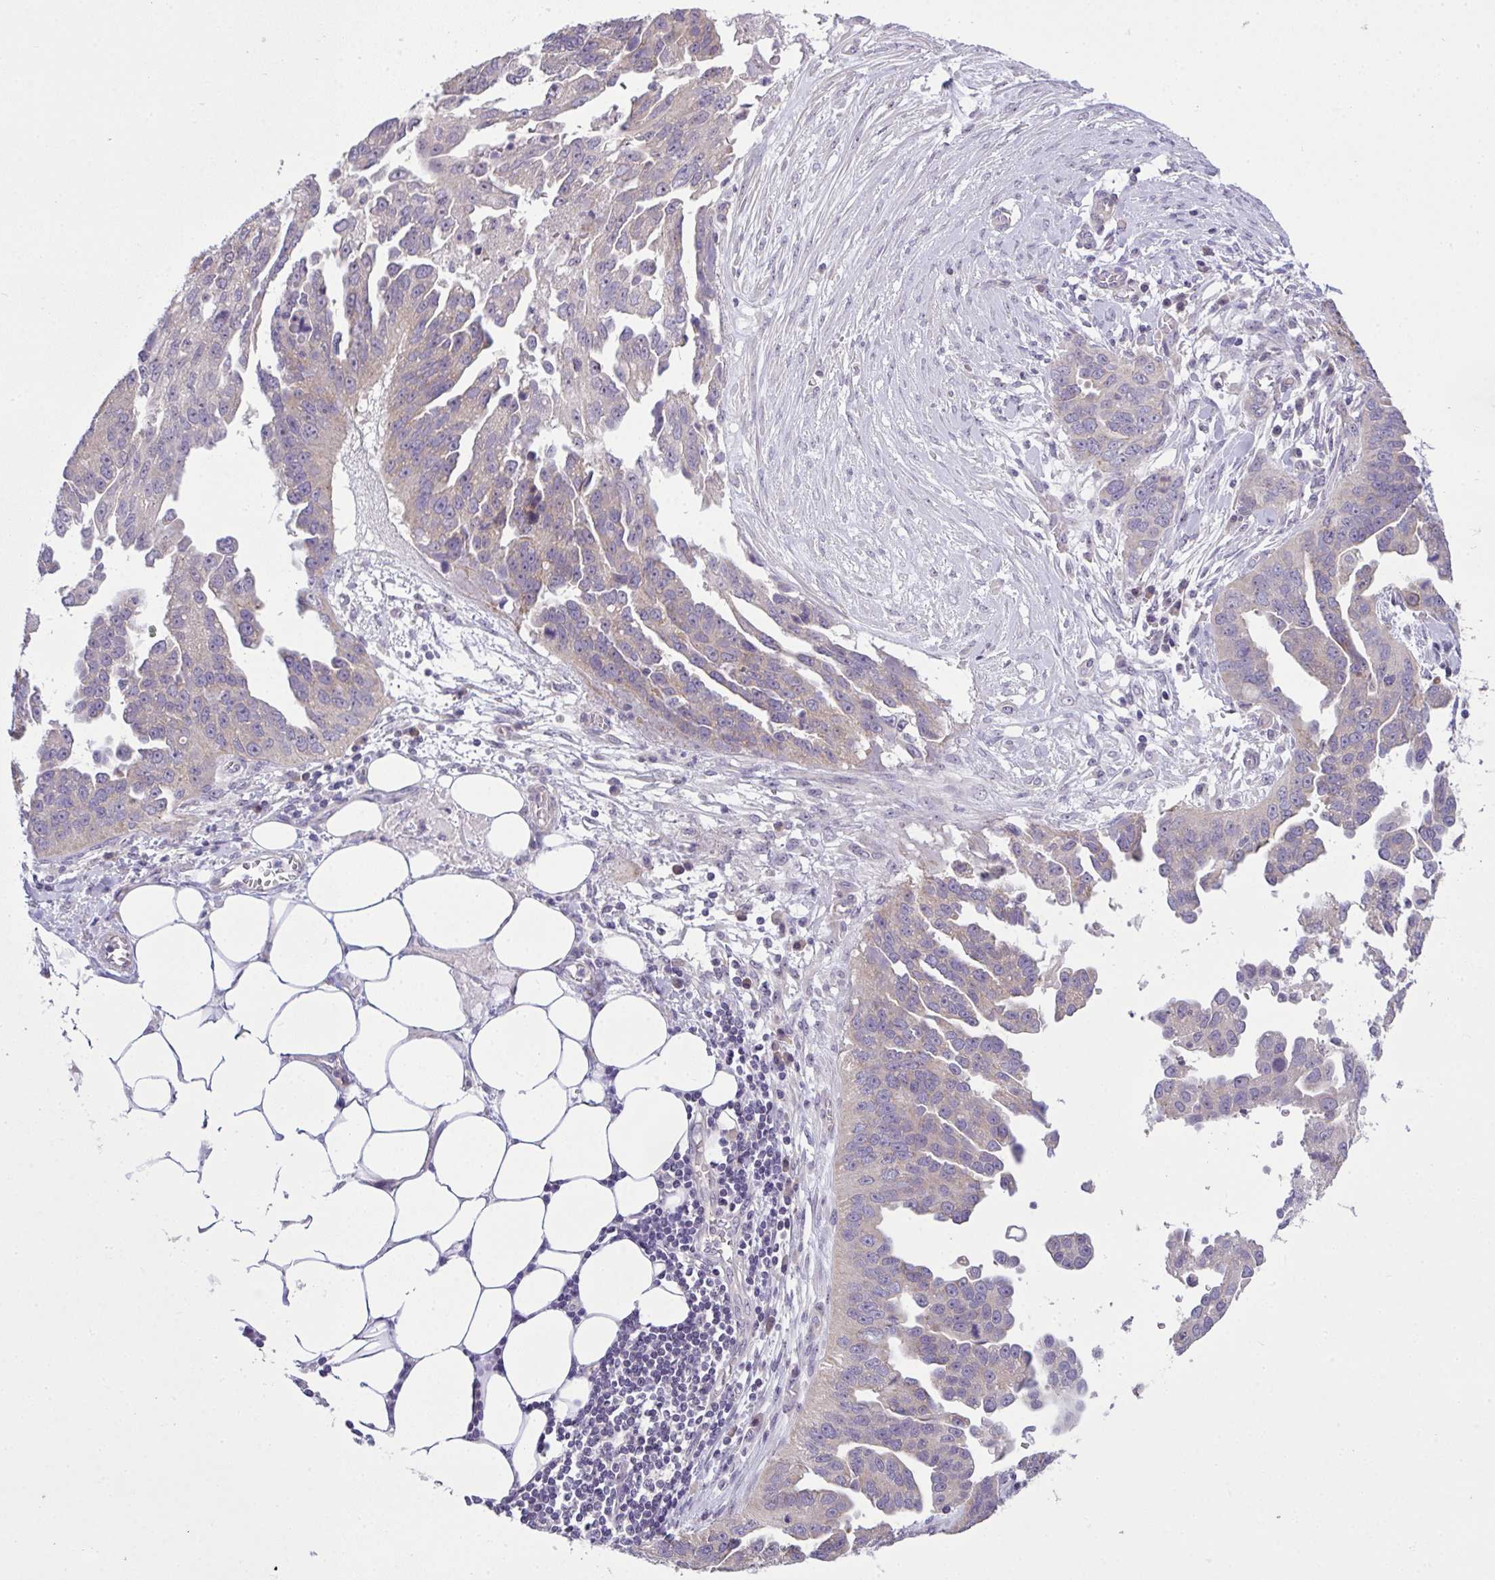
{"staining": {"intensity": "weak", "quantity": "25%-75%", "location": "cytoplasmic/membranous"}, "tissue": "ovarian cancer", "cell_type": "Tumor cells", "image_type": "cancer", "snomed": [{"axis": "morphology", "description": "Cystadenocarcinoma, serous, NOS"}, {"axis": "topography", "description": "Ovary"}], "caption": "Ovarian cancer stained with a protein marker displays weak staining in tumor cells.", "gene": "NT5C1A", "patient": {"sex": "female", "age": 75}}